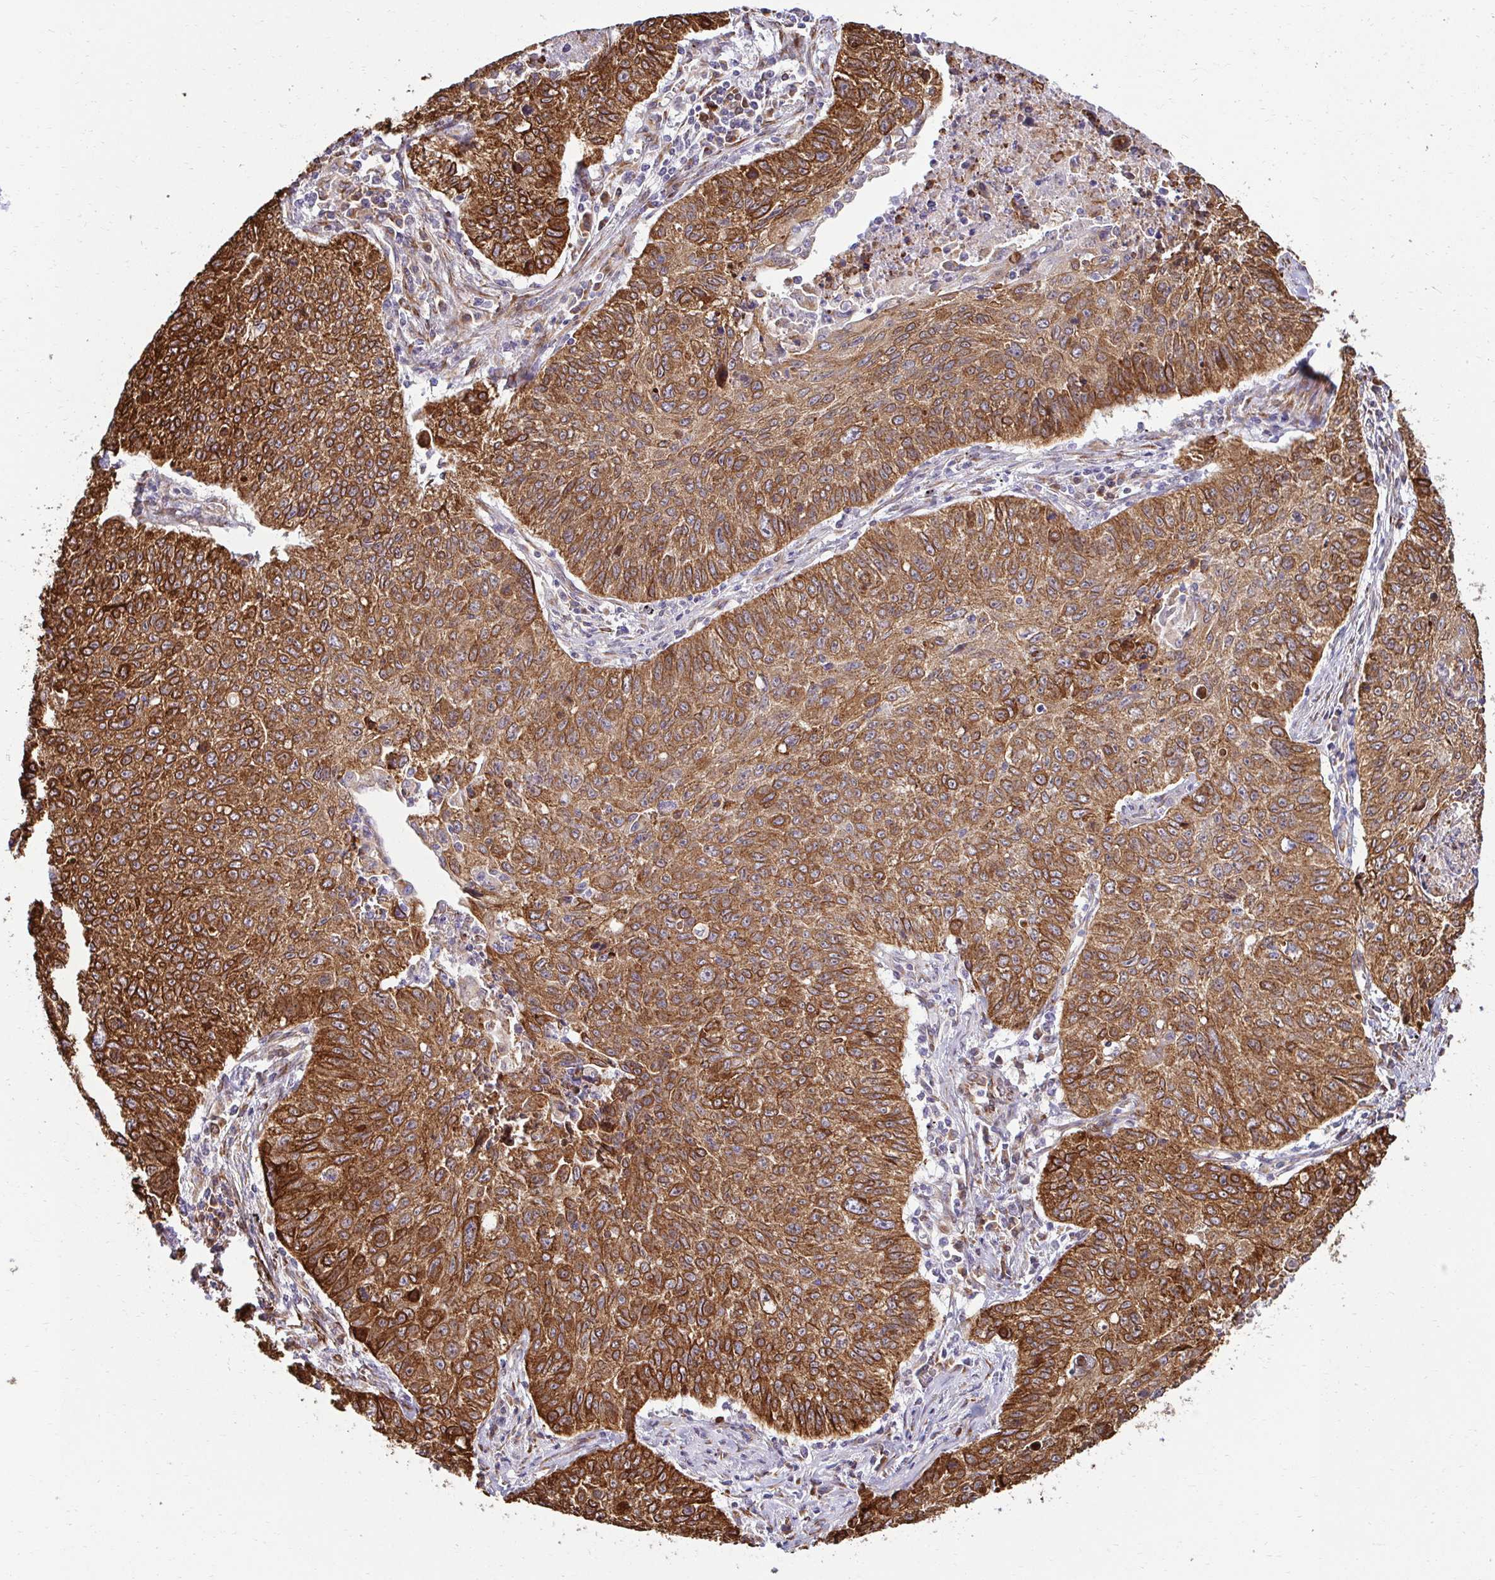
{"staining": {"intensity": "strong", "quantity": ">75%", "location": "cytoplasmic/membranous"}, "tissue": "lung cancer", "cell_type": "Tumor cells", "image_type": "cancer", "snomed": [{"axis": "morphology", "description": "Normal morphology"}, {"axis": "morphology", "description": "Aneuploidy"}, {"axis": "morphology", "description": "Squamous cell carcinoma, NOS"}, {"axis": "topography", "description": "Lymph node"}, {"axis": "topography", "description": "Lung"}], "caption": "An image showing strong cytoplasmic/membranous expression in approximately >75% of tumor cells in lung cancer, as visualized by brown immunohistochemical staining.", "gene": "HPS1", "patient": {"sex": "female", "age": 76}}